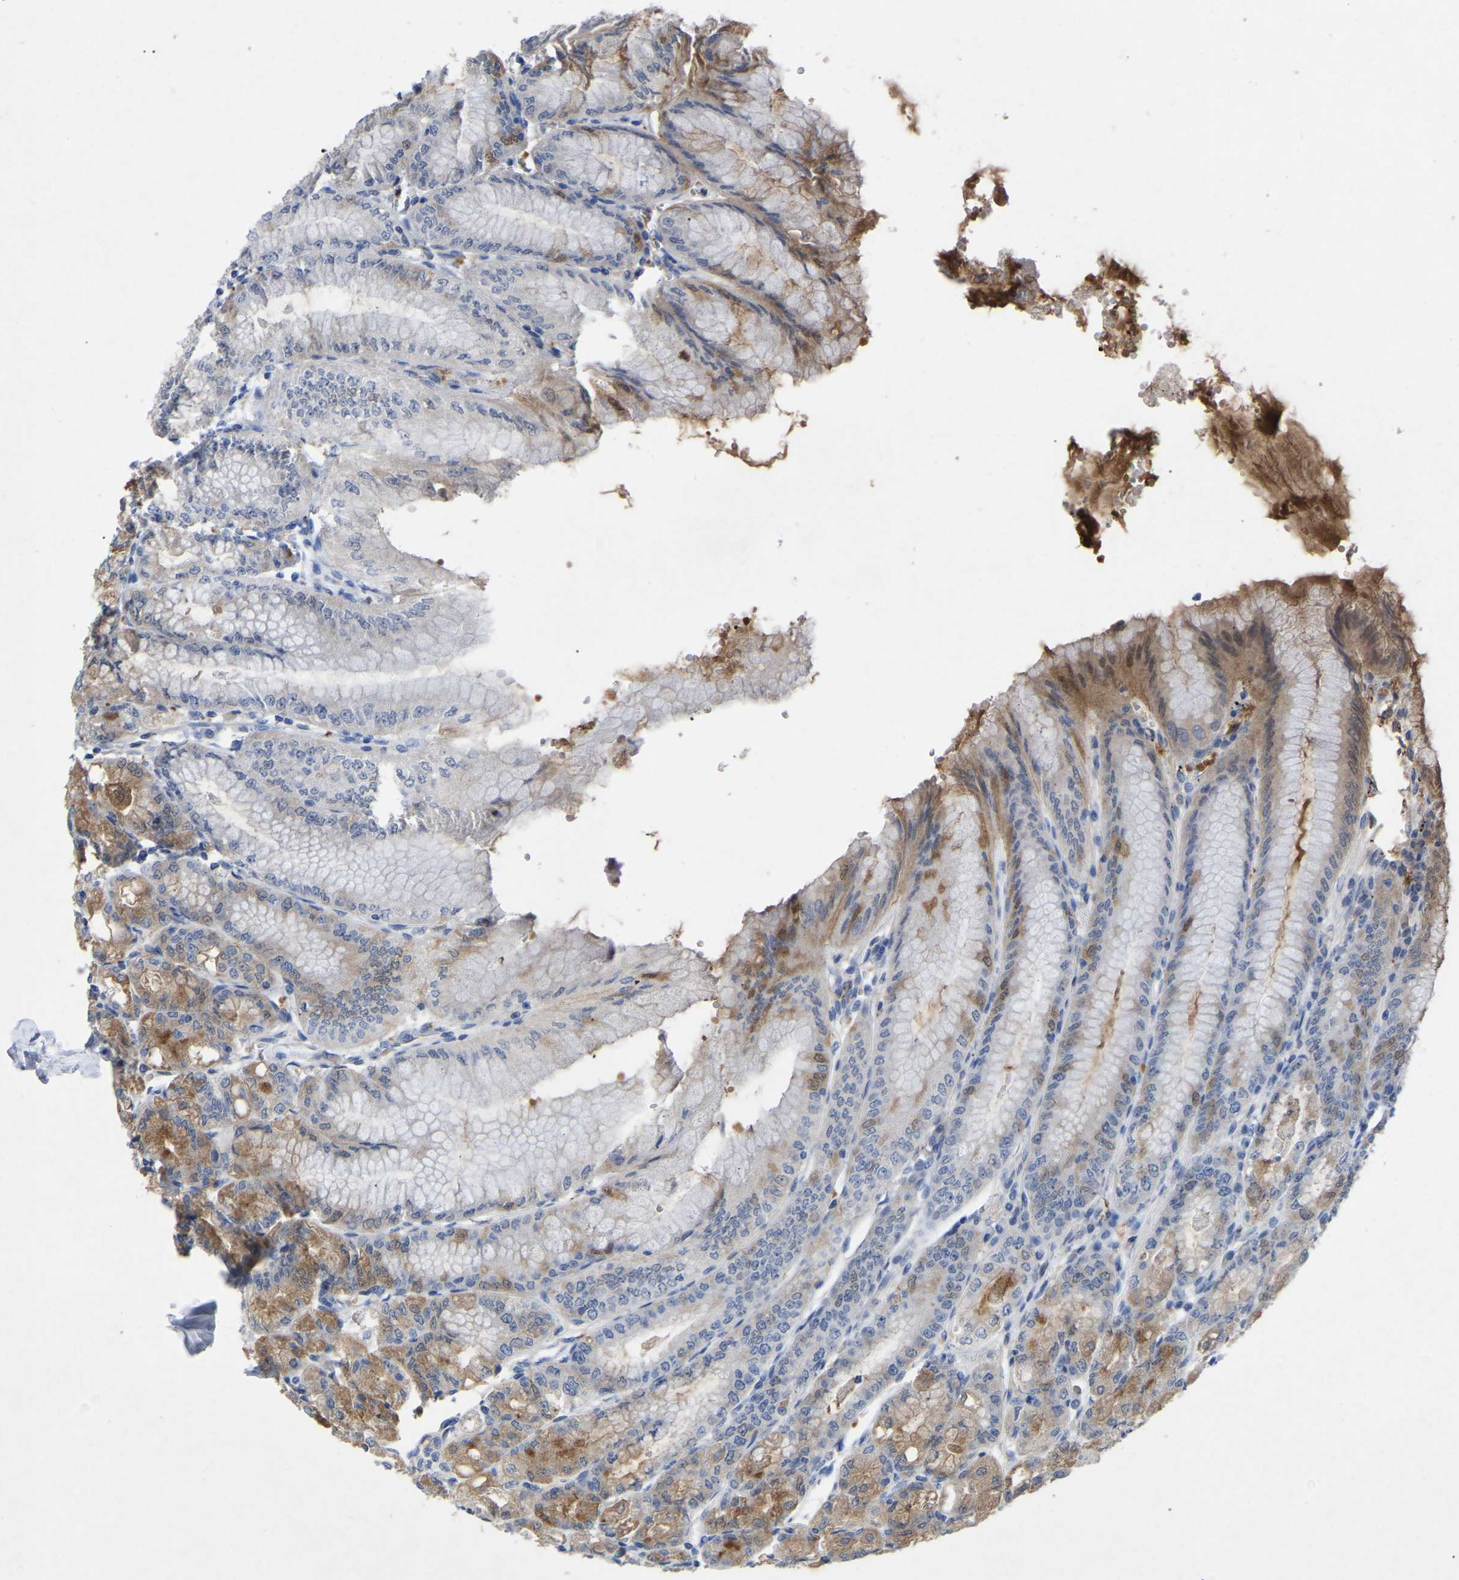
{"staining": {"intensity": "moderate", "quantity": "25%-75%", "location": "cytoplasmic/membranous"}, "tissue": "stomach", "cell_type": "Glandular cells", "image_type": "normal", "snomed": [{"axis": "morphology", "description": "Normal tissue, NOS"}, {"axis": "topography", "description": "Stomach, lower"}], "caption": "This image reveals immunohistochemistry (IHC) staining of unremarkable human stomach, with medium moderate cytoplasmic/membranous positivity in about 25%-75% of glandular cells.", "gene": "SMPD2", "patient": {"sex": "male", "age": 71}}